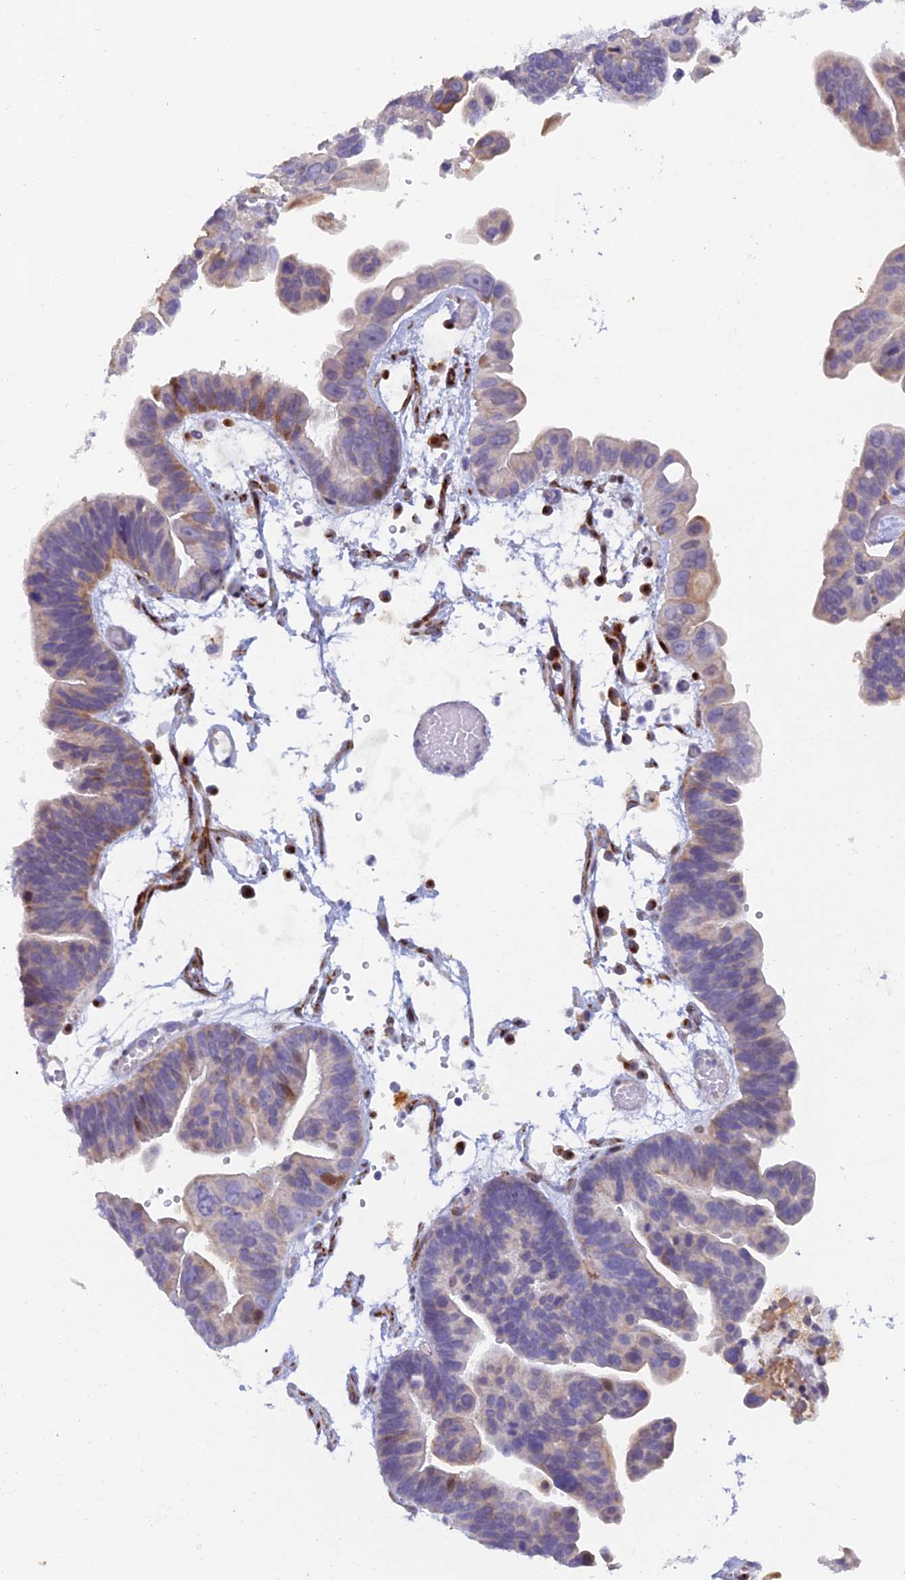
{"staining": {"intensity": "moderate", "quantity": "<25%", "location": "cytoplasmic/membranous,nuclear"}, "tissue": "ovarian cancer", "cell_type": "Tumor cells", "image_type": "cancer", "snomed": [{"axis": "morphology", "description": "Cystadenocarcinoma, serous, NOS"}, {"axis": "topography", "description": "Ovary"}], "caption": "Ovarian serous cystadenocarcinoma stained for a protein (brown) shows moderate cytoplasmic/membranous and nuclear positive staining in approximately <25% of tumor cells.", "gene": "B9D2", "patient": {"sex": "female", "age": 56}}